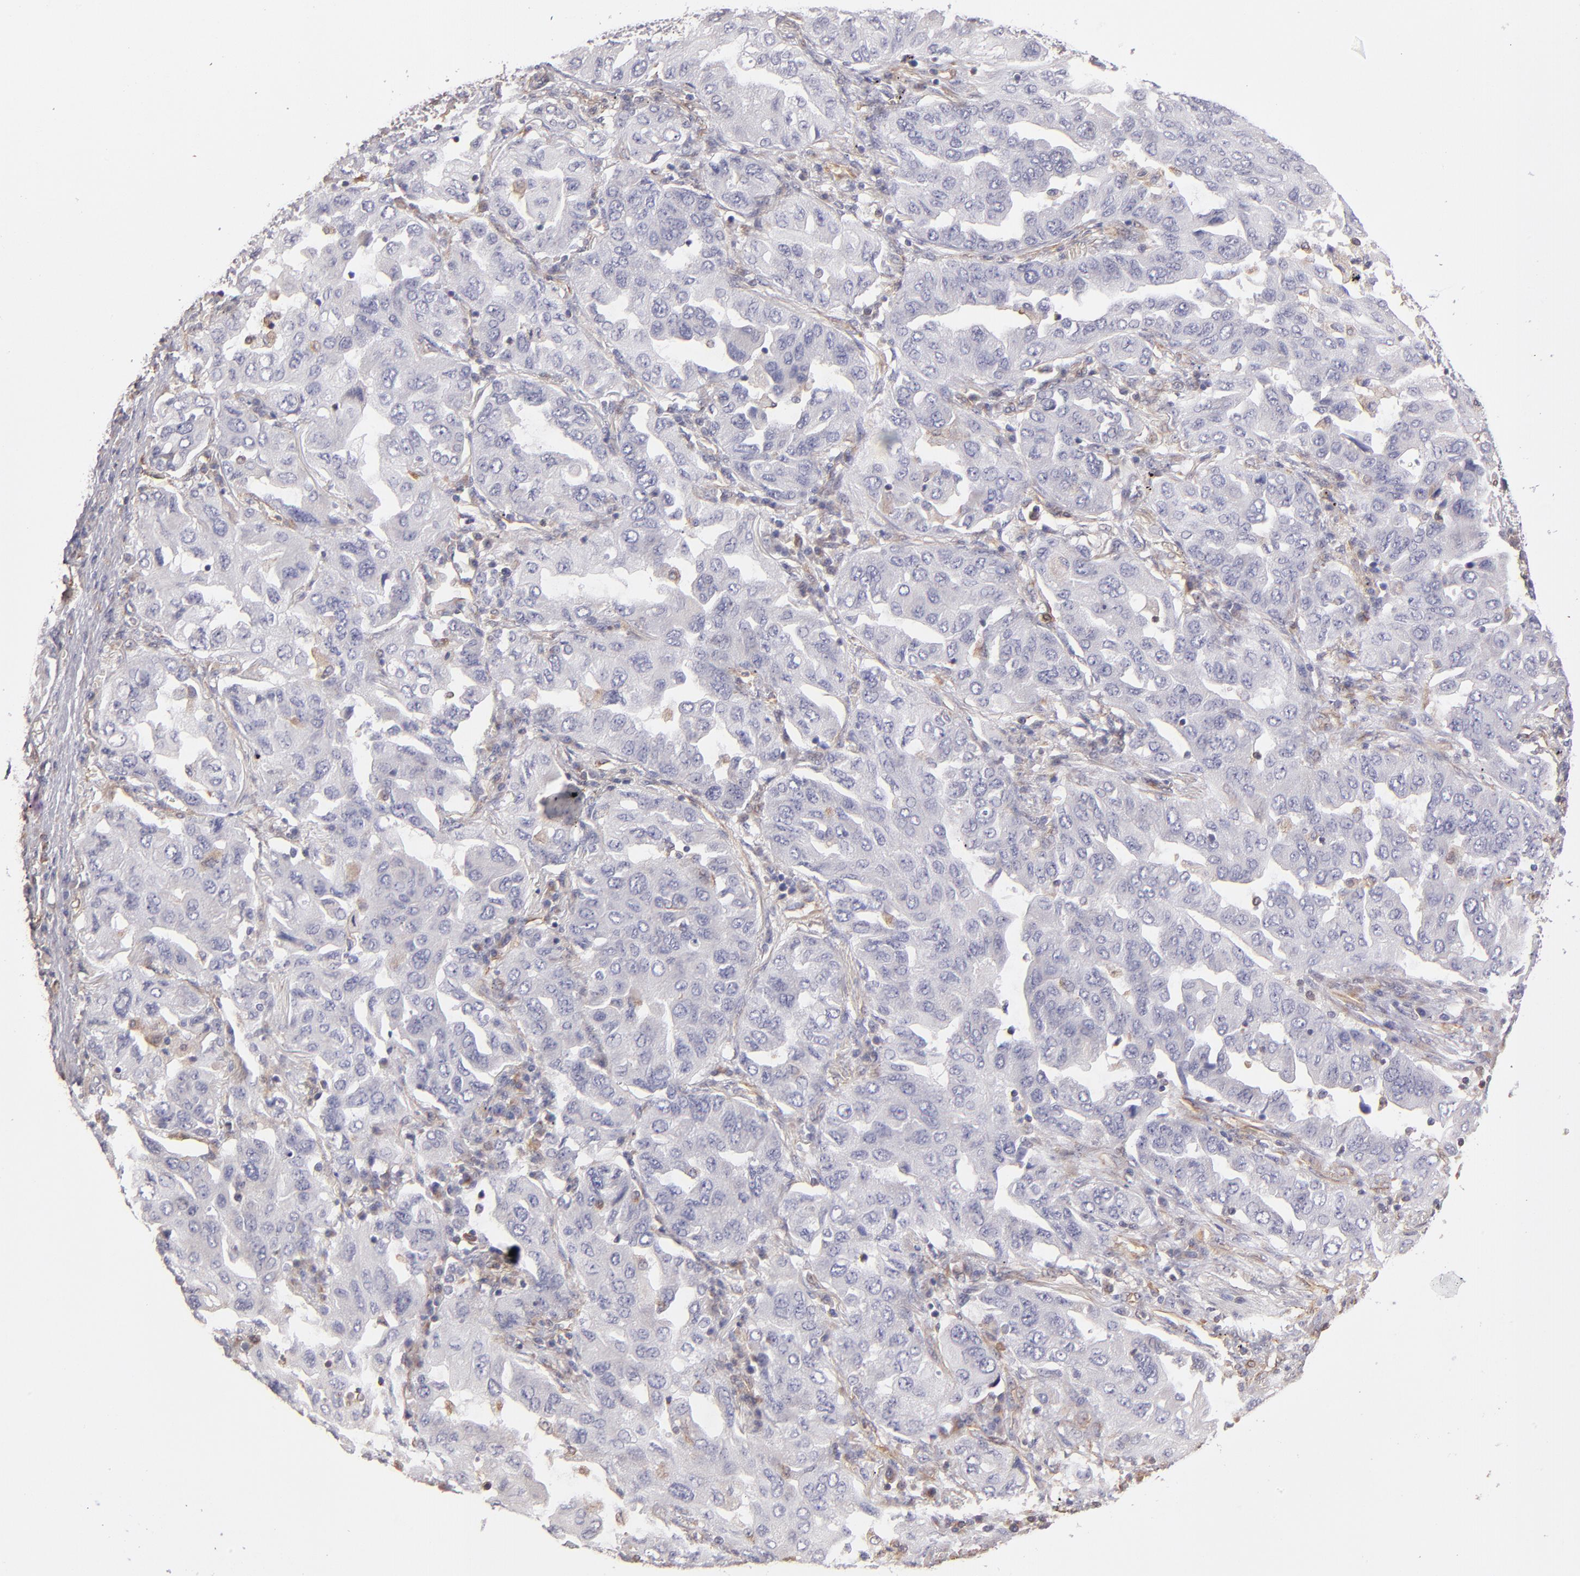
{"staining": {"intensity": "negative", "quantity": "none", "location": "none"}, "tissue": "lung cancer", "cell_type": "Tumor cells", "image_type": "cancer", "snomed": [{"axis": "morphology", "description": "Adenocarcinoma, NOS"}, {"axis": "topography", "description": "Lung"}], "caption": "Tumor cells show no significant protein expression in lung adenocarcinoma.", "gene": "ABCC1", "patient": {"sex": "female", "age": 65}}